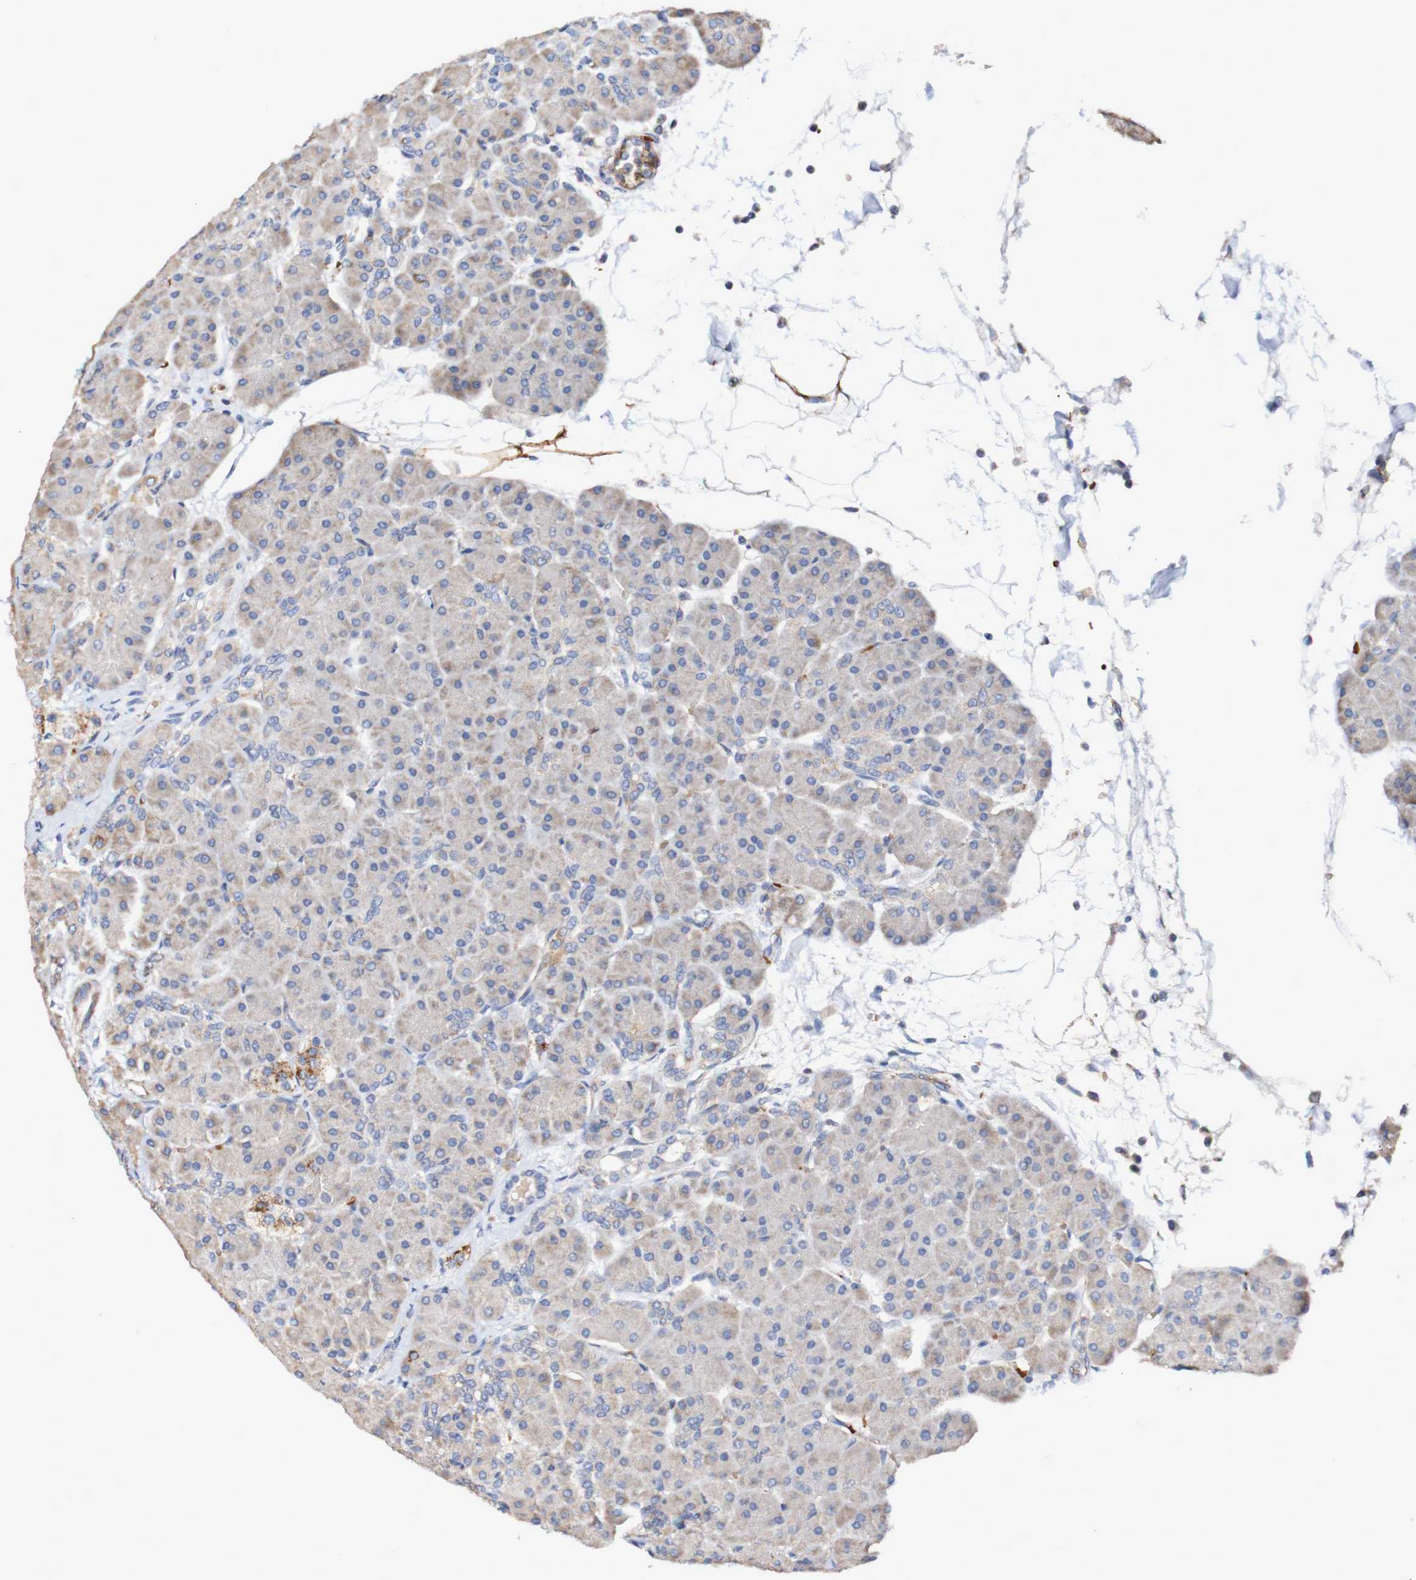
{"staining": {"intensity": "weak", "quantity": "25%-75%", "location": "cytoplasmic/membranous"}, "tissue": "pancreas", "cell_type": "Exocrine glandular cells", "image_type": "normal", "snomed": [{"axis": "morphology", "description": "Normal tissue, NOS"}, {"axis": "topography", "description": "Pancreas"}], "caption": "Protein positivity by immunohistochemistry exhibits weak cytoplasmic/membranous expression in approximately 25%-75% of exocrine glandular cells in unremarkable pancreas.", "gene": "WNT4", "patient": {"sex": "male", "age": 66}}